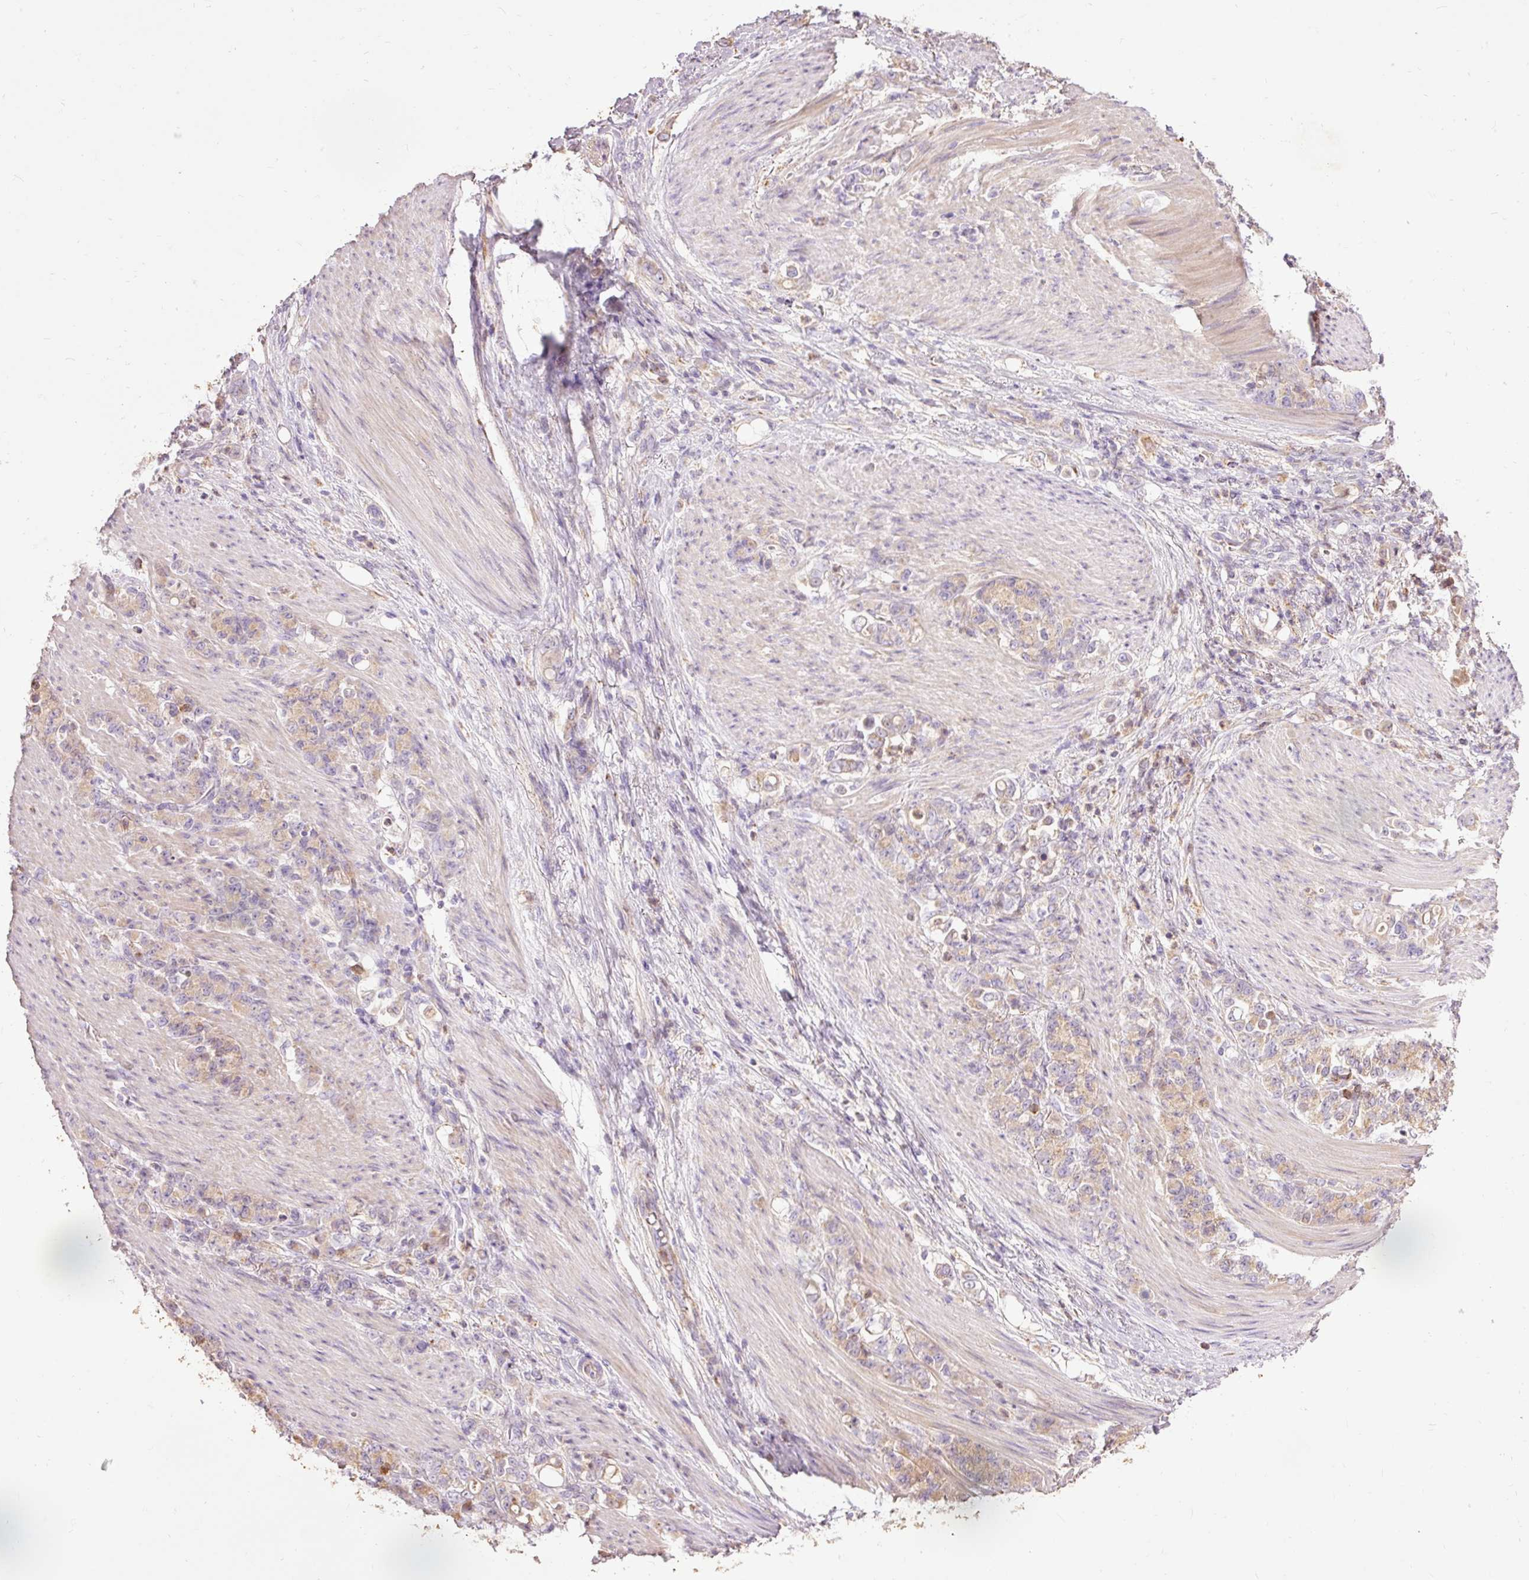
{"staining": {"intensity": "weak", "quantity": ">75%", "location": "cytoplasmic/membranous"}, "tissue": "stomach cancer", "cell_type": "Tumor cells", "image_type": "cancer", "snomed": [{"axis": "morphology", "description": "Adenocarcinoma, NOS"}, {"axis": "topography", "description": "Stomach"}], "caption": "A low amount of weak cytoplasmic/membranous staining is seen in about >75% of tumor cells in stomach adenocarcinoma tissue.", "gene": "PRDX5", "patient": {"sex": "female", "age": 79}}